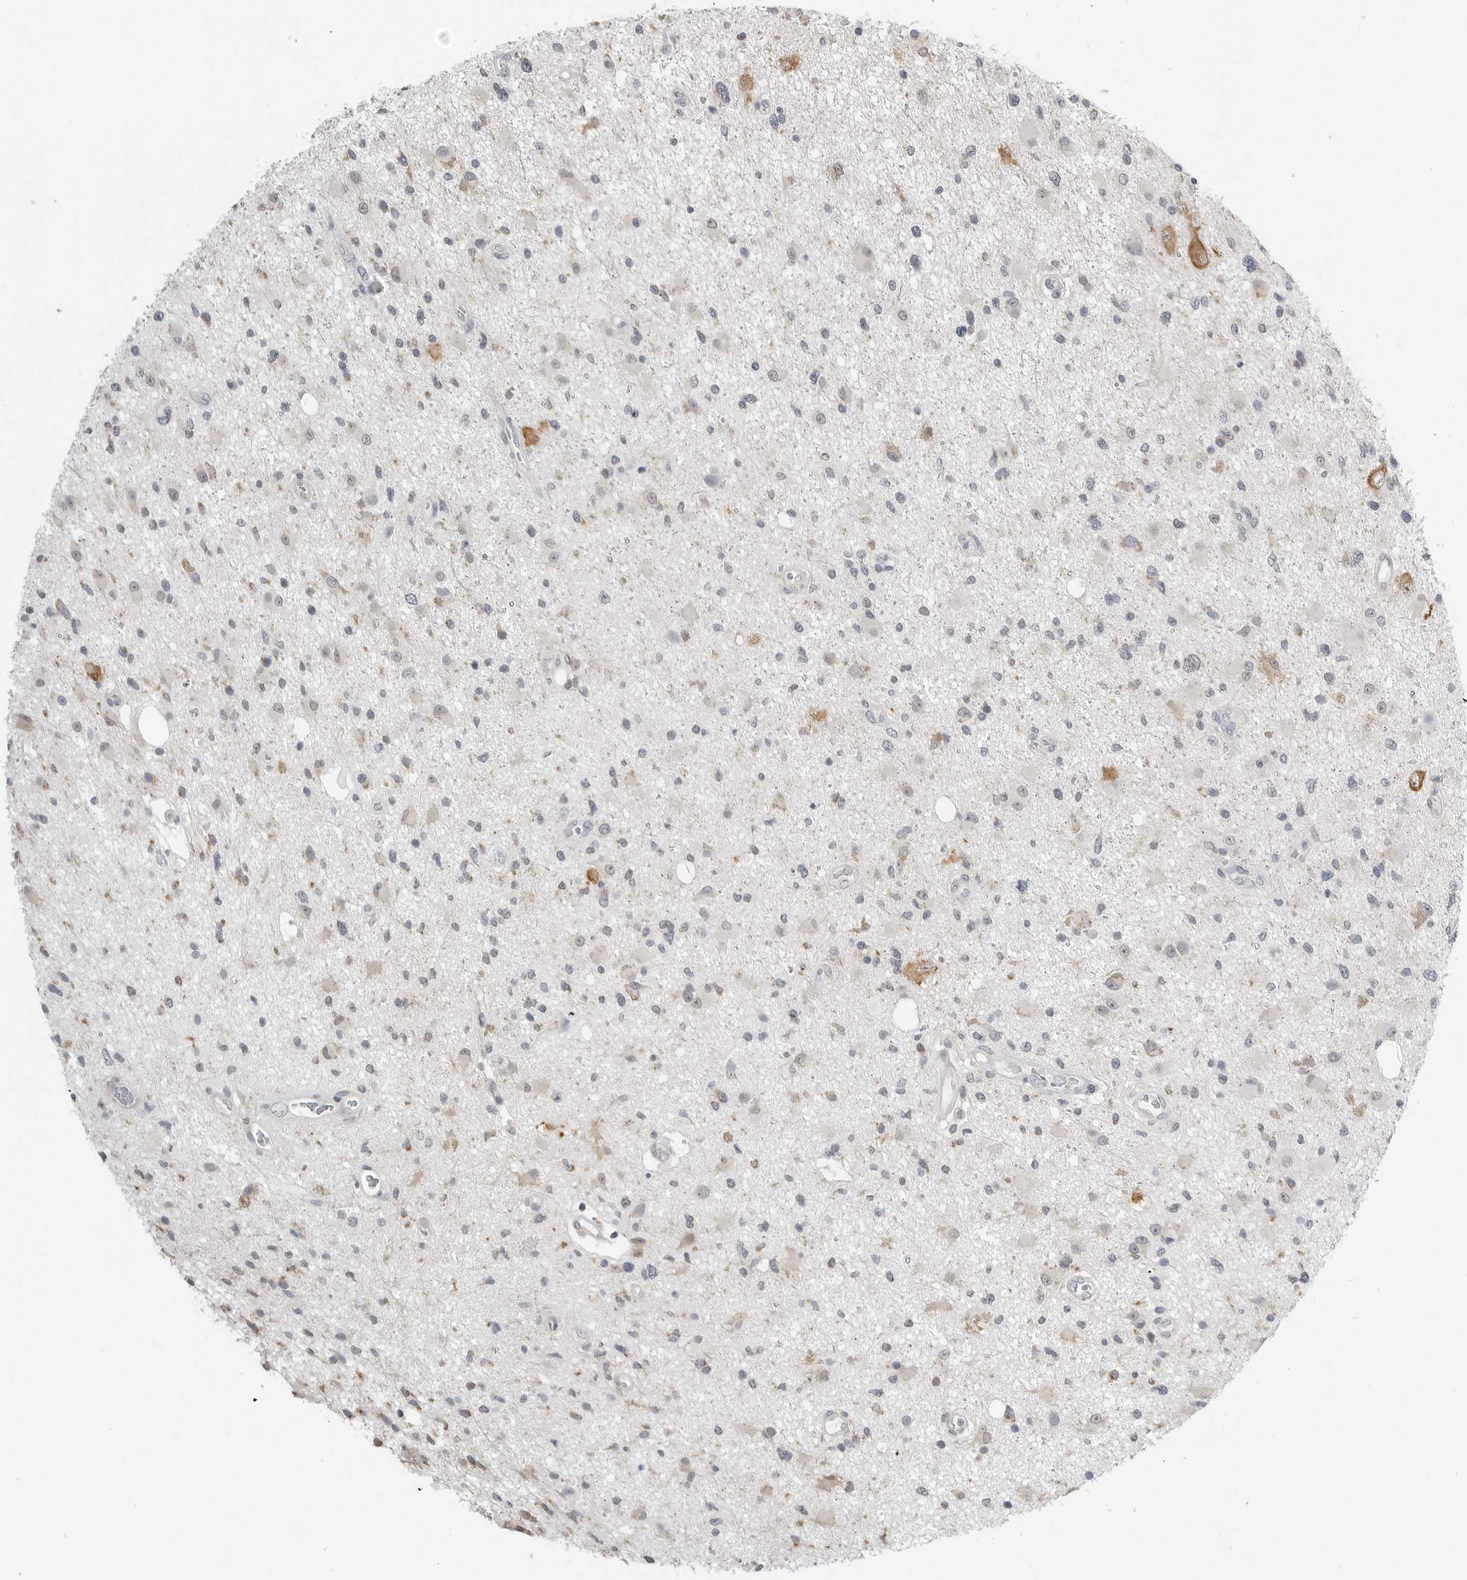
{"staining": {"intensity": "negative", "quantity": "none", "location": "none"}, "tissue": "glioma", "cell_type": "Tumor cells", "image_type": "cancer", "snomed": [{"axis": "morphology", "description": "Glioma, malignant, High grade"}, {"axis": "topography", "description": "Brain"}], "caption": "A histopathology image of high-grade glioma (malignant) stained for a protein displays no brown staining in tumor cells.", "gene": "IL12RB2", "patient": {"sex": "male", "age": 33}}